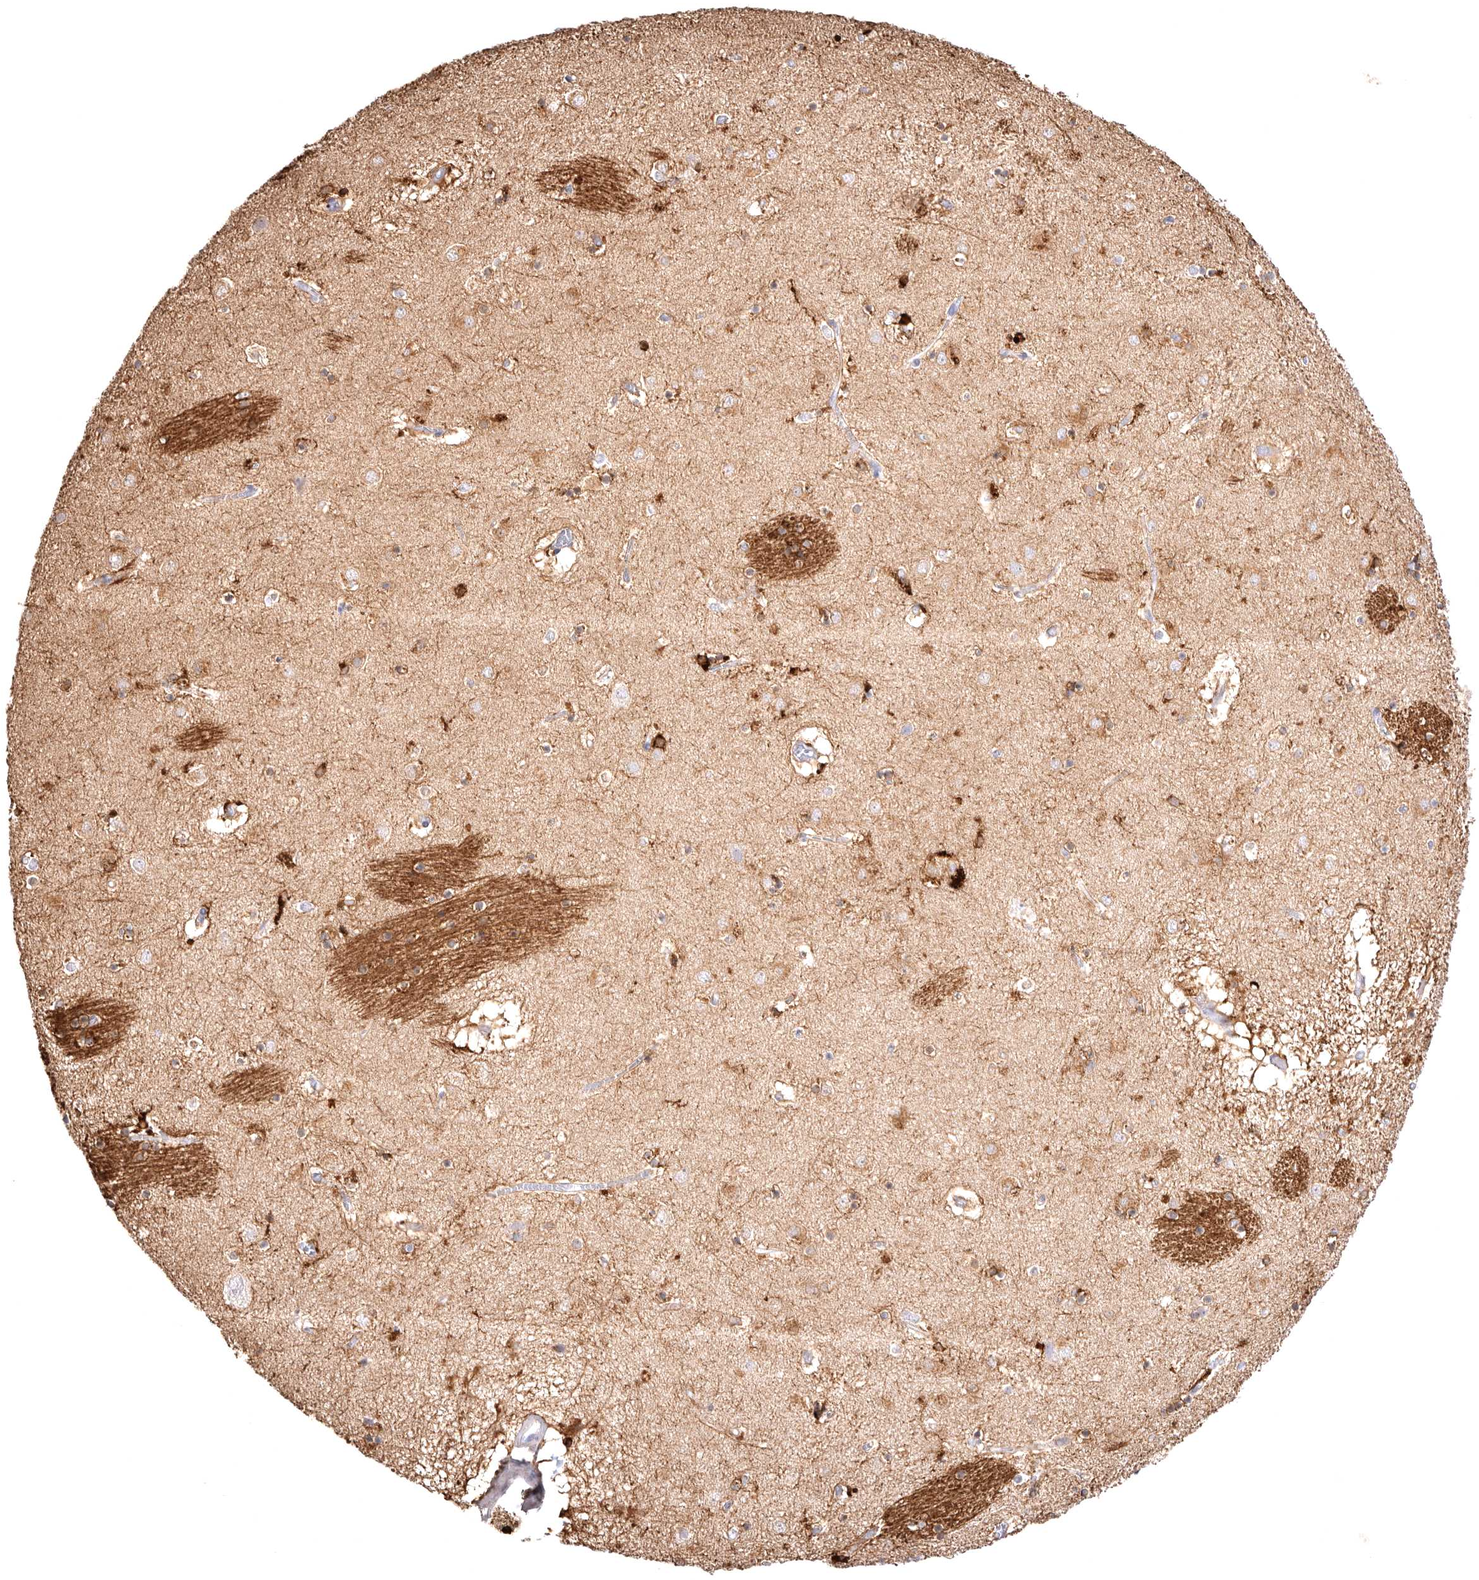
{"staining": {"intensity": "moderate", "quantity": "<25%", "location": "cytoplasmic/membranous"}, "tissue": "caudate", "cell_type": "Glial cells", "image_type": "normal", "snomed": [{"axis": "morphology", "description": "Normal tissue, NOS"}, {"axis": "topography", "description": "Lateral ventricle wall"}], "caption": "Immunohistochemical staining of normal human caudate exhibits low levels of moderate cytoplasmic/membranous positivity in approximately <25% of glial cells. (DAB (3,3'-diaminobenzidine) IHC with brightfield microscopy, high magnification).", "gene": "VPS45", "patient": {"sex": "male", "age": 70}}